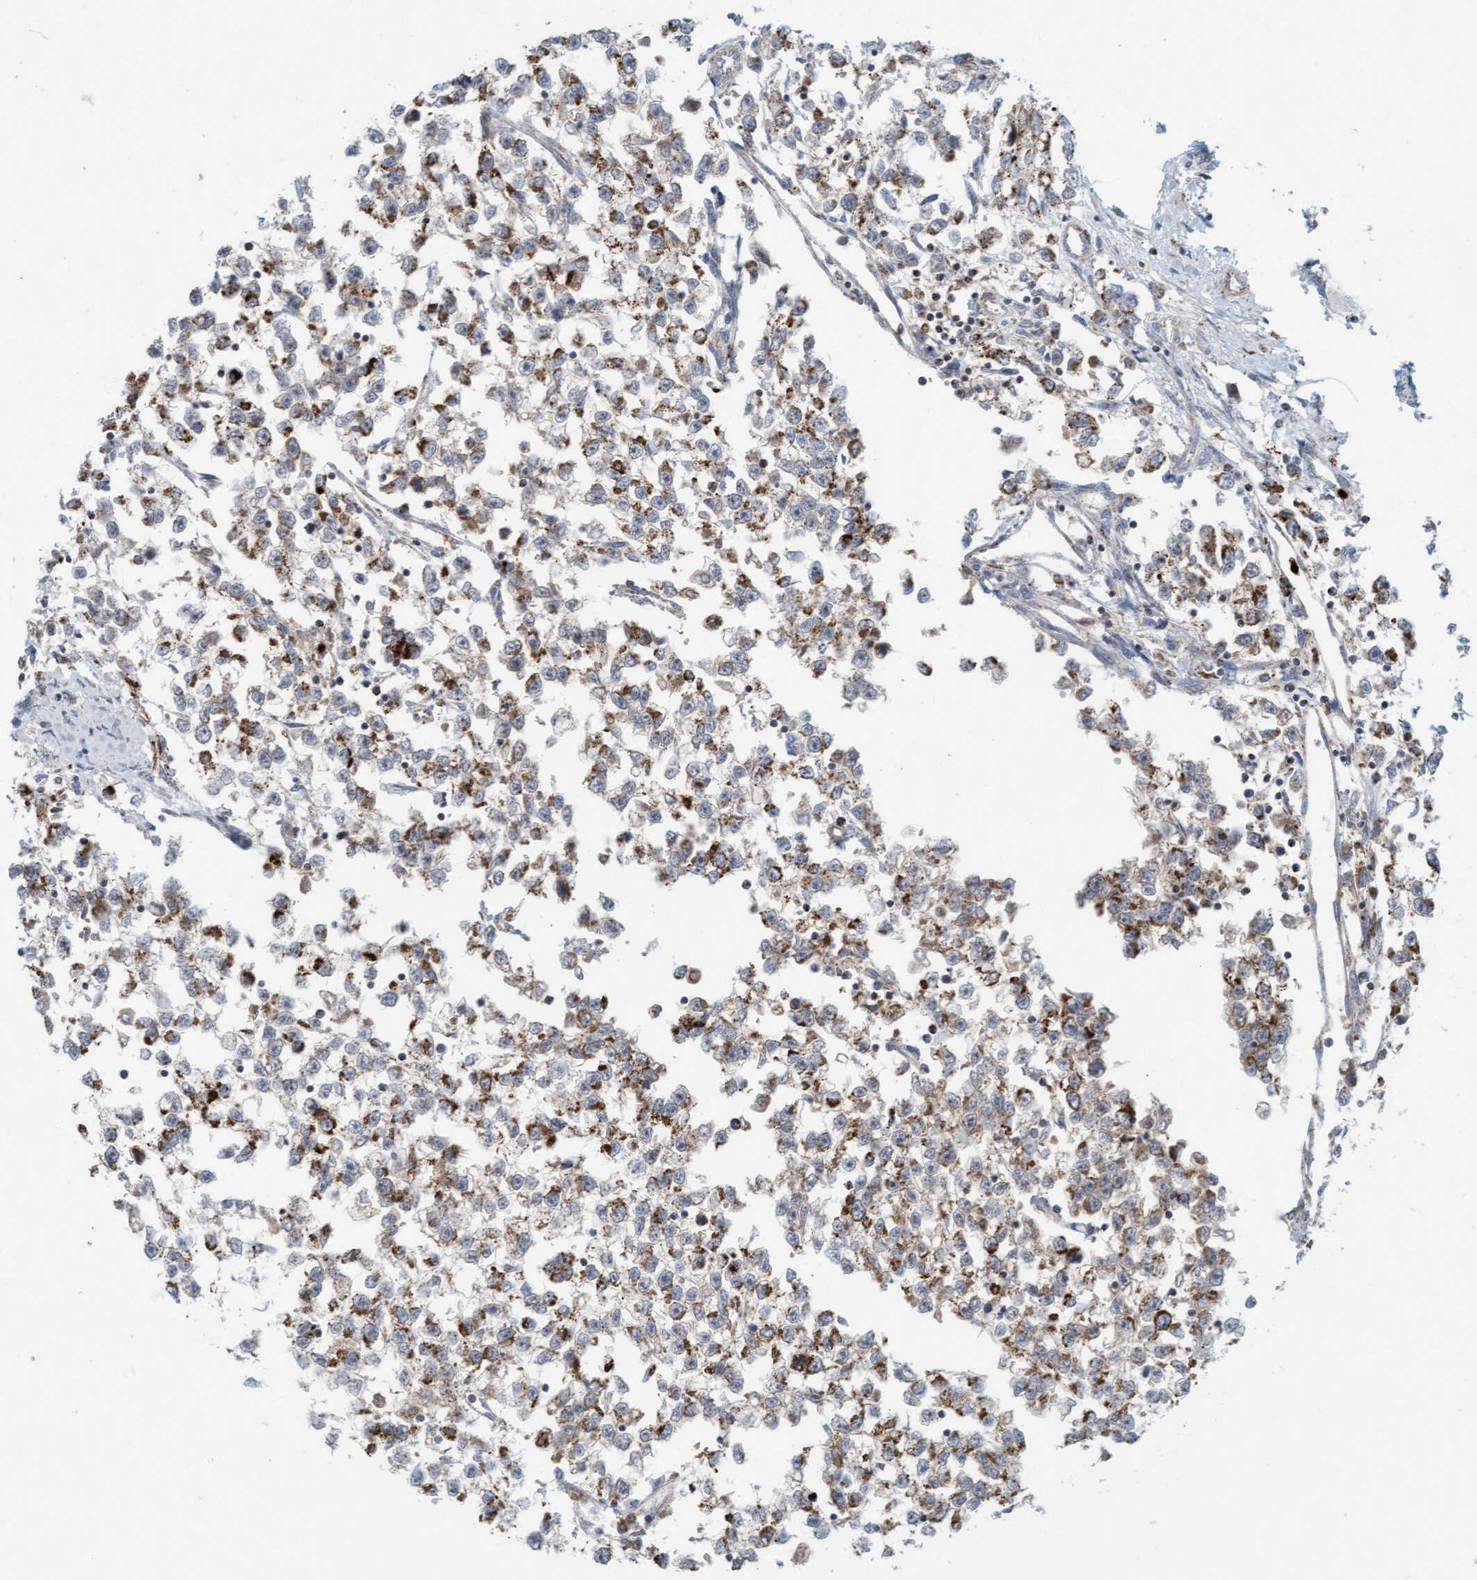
{"staining": {"intensity": "strong", "quantity": ">75%", "location": "cytoplasmic/membranous"}, "tissue": "testis cancer", "cell_type": "Tumor cells", "image_type": "cancer", "snomed": [{"axis": "morphology", "description": "Seminoma, NOS"}, {"axis": "morphology", "description": "Carcinoma, Embryonal, NOS"}, {"axis": "topography", "description": "Testis"}], "caption": "Immunohistochemical staining of testis cancer demonstrates high levels of strong cytoplasmic/membranous staining in about >75% of tumor cells.", "gene": "B9D1", "patient": {"sex": "male", "age": 51}}